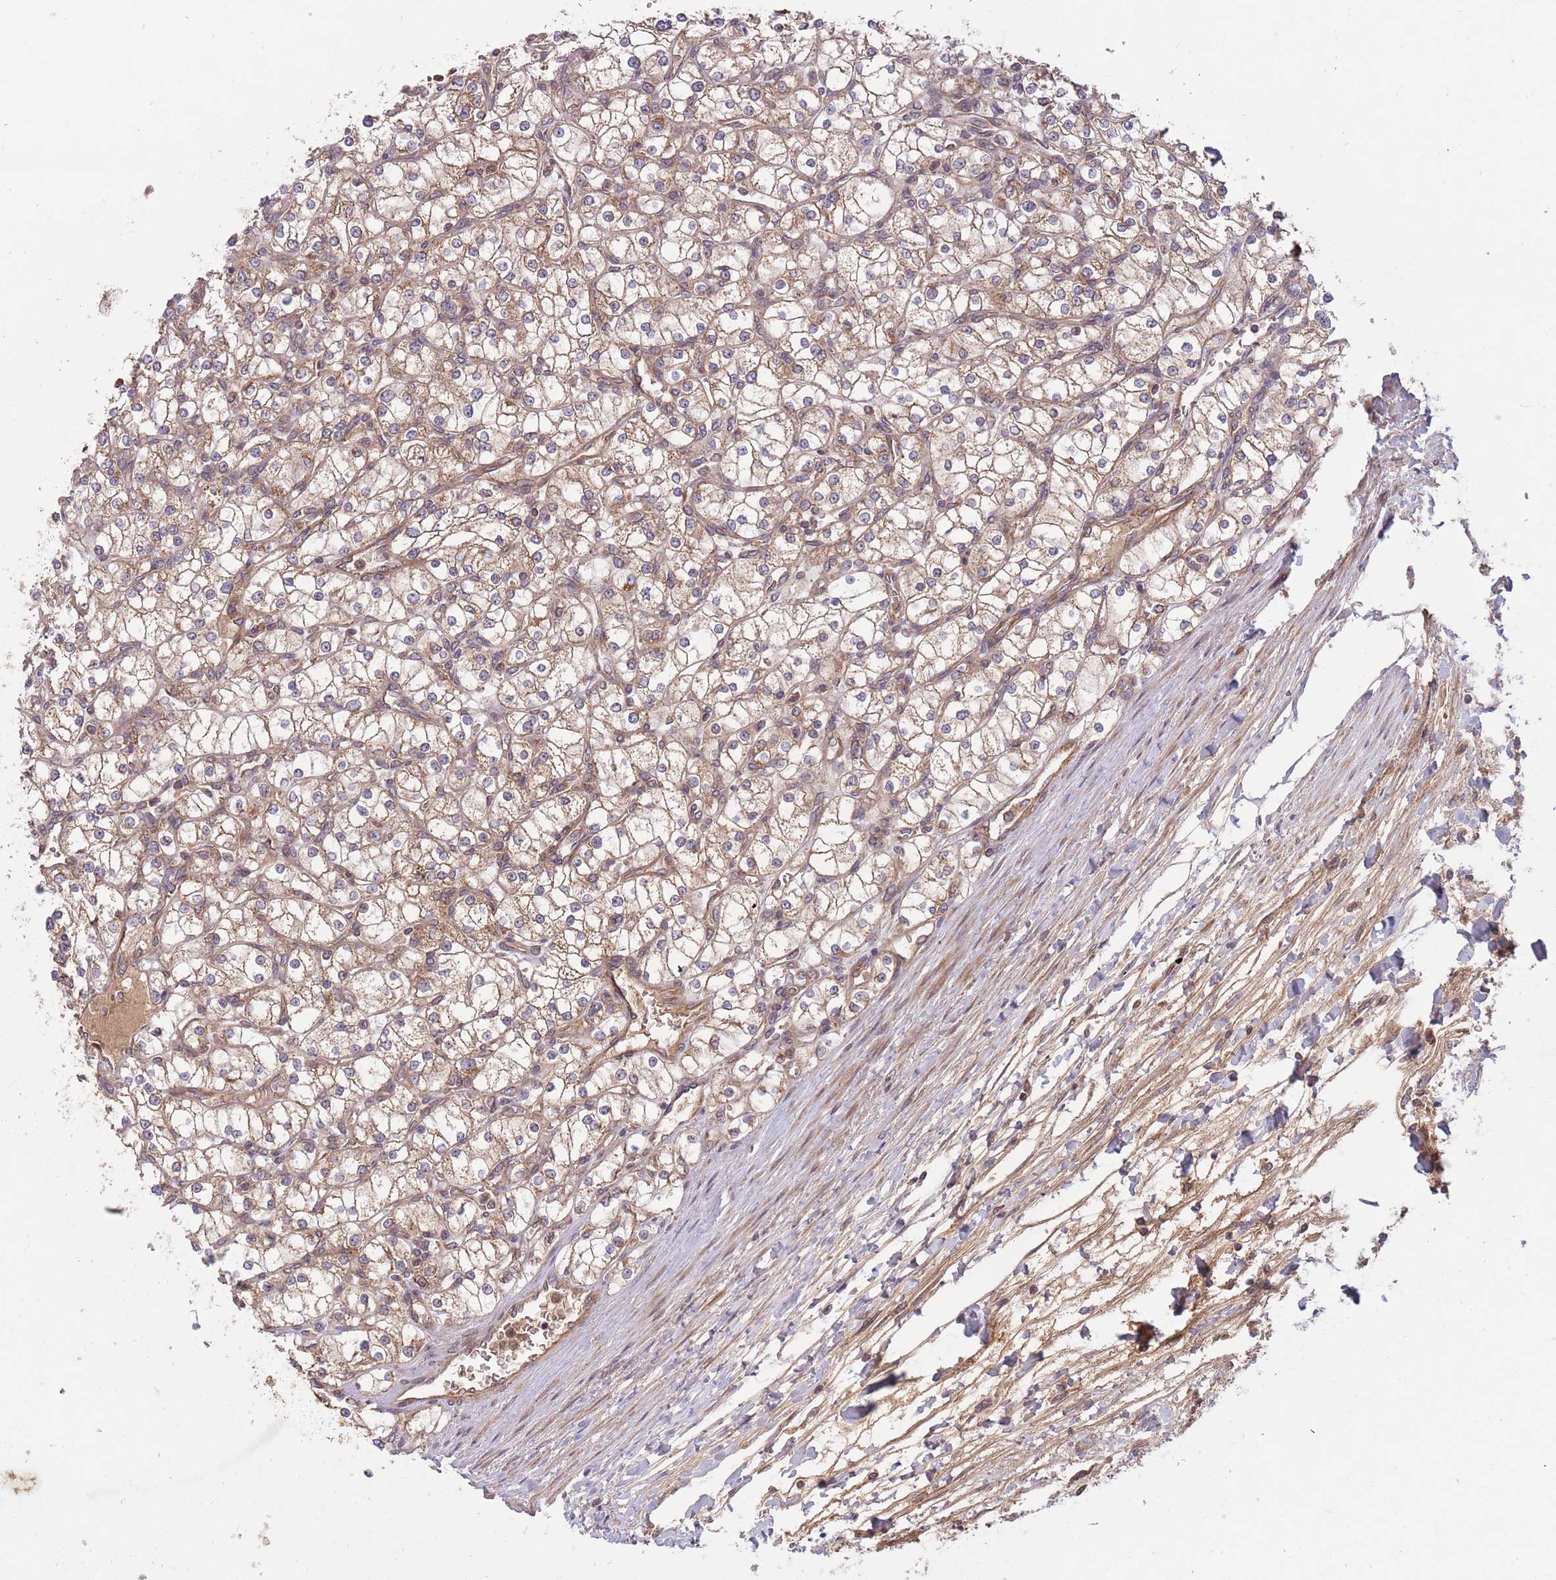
{"staining": {"intensity": "moderate", "quantity": ">75%", "location": "cytoplasmic/membranous"}, "tissue": "renal cancer", "cell_type": "Tumor cells", "image_type": "cancer", "snomed": [{"axis": "morphology", "description": "Adenocarcinoma, NOS"}, {"axis": "topography", "description": "Kidney"}], "caption": "Moderate cytoplasmic/membranous protein expression is present in about >75% of tumor cells in renal adenocarcinoma.", "gene": "MFNG", "patient": {"sex": "male", "age": 80}}